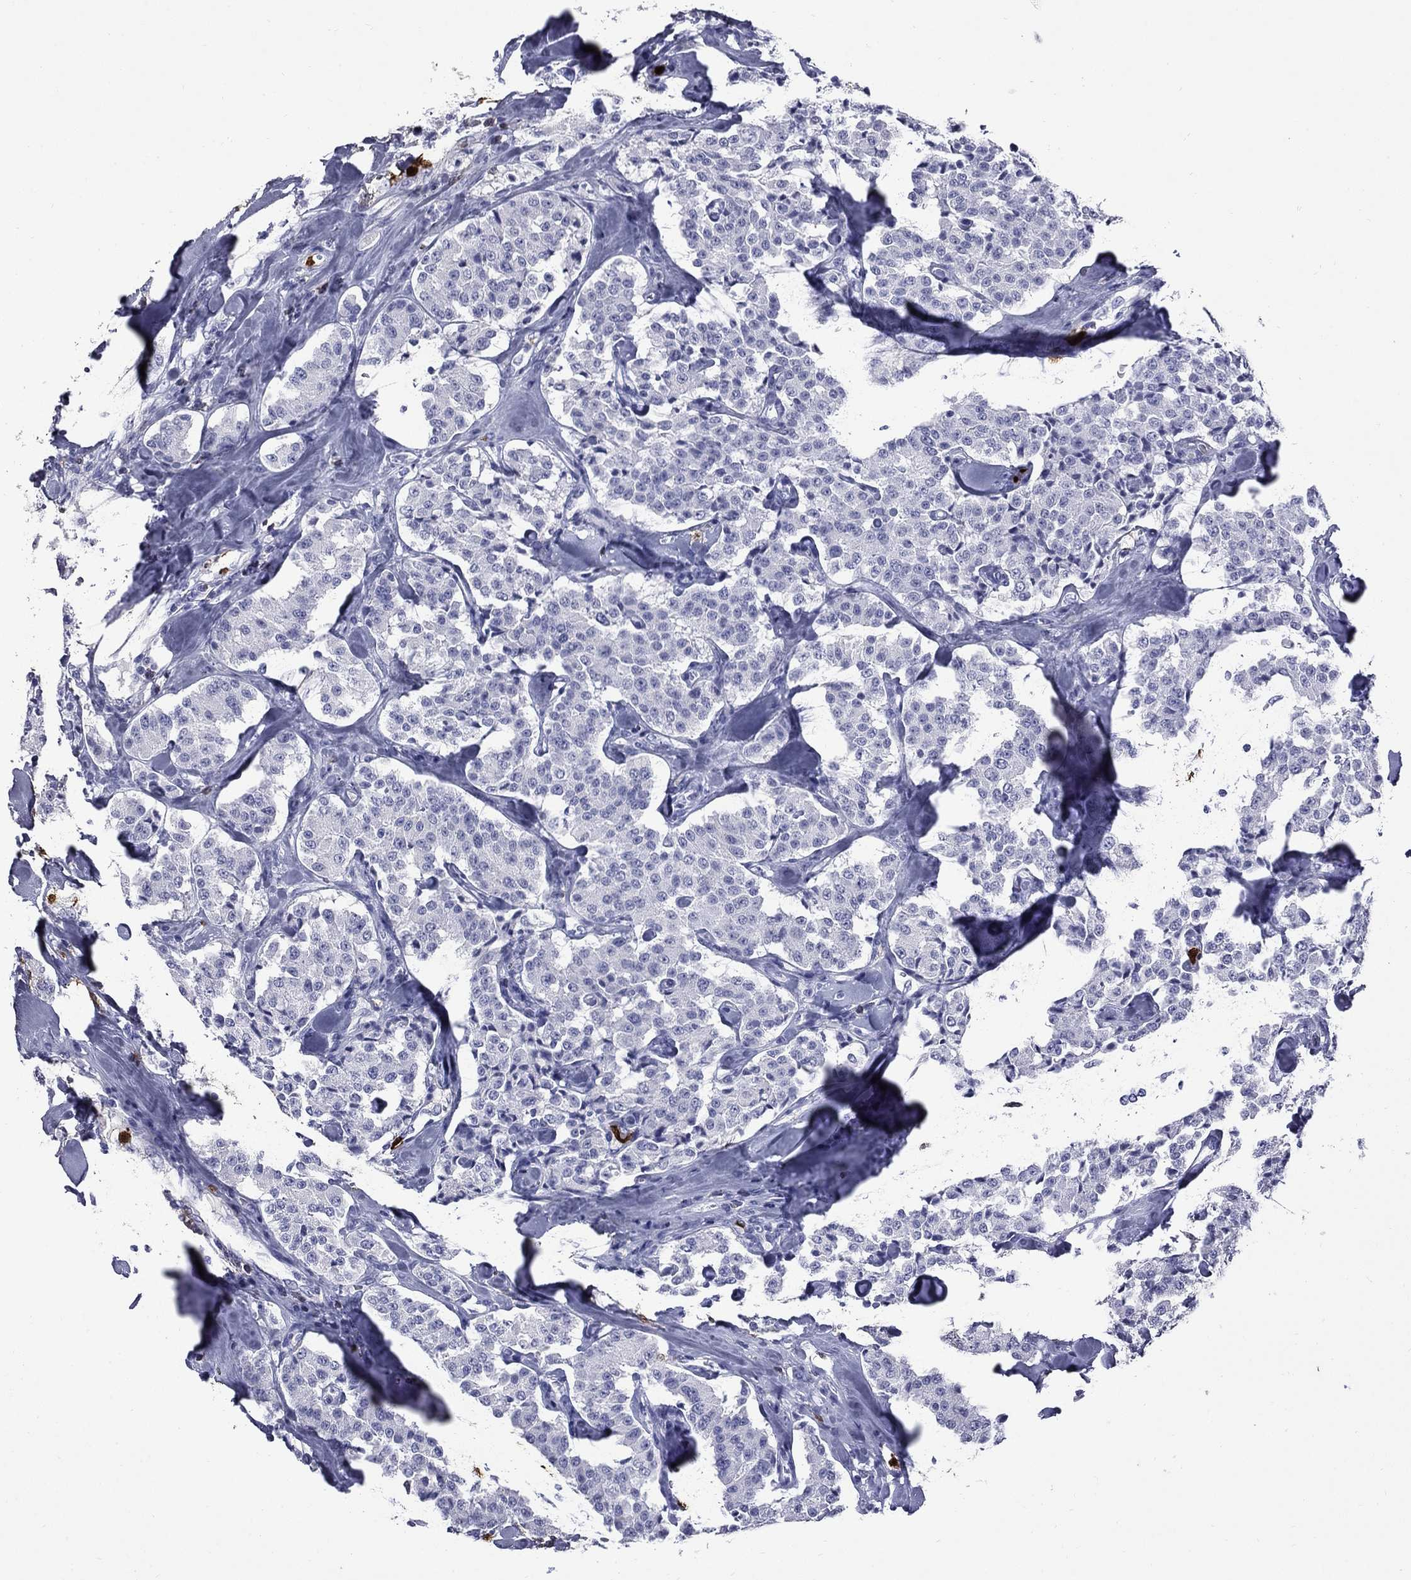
{"staining": {"intensity": "negative", "quantity": "none", "location": "none"}, "tissue": "carcinoid", "cell_type": "Tumor cells", "image_type": "cancer", "snomed": [{"axis": "morphology", "description": "Carcinoid, malignant, NOS"}, {"axis": "topography", "description": "Pancreas"}], "caption": "Carcinoid was stained to show a protein in brown. There is no significant staining in tumor cells.", "gene": "TRIM29", "patient": {"sex": "male", "age": 41}}